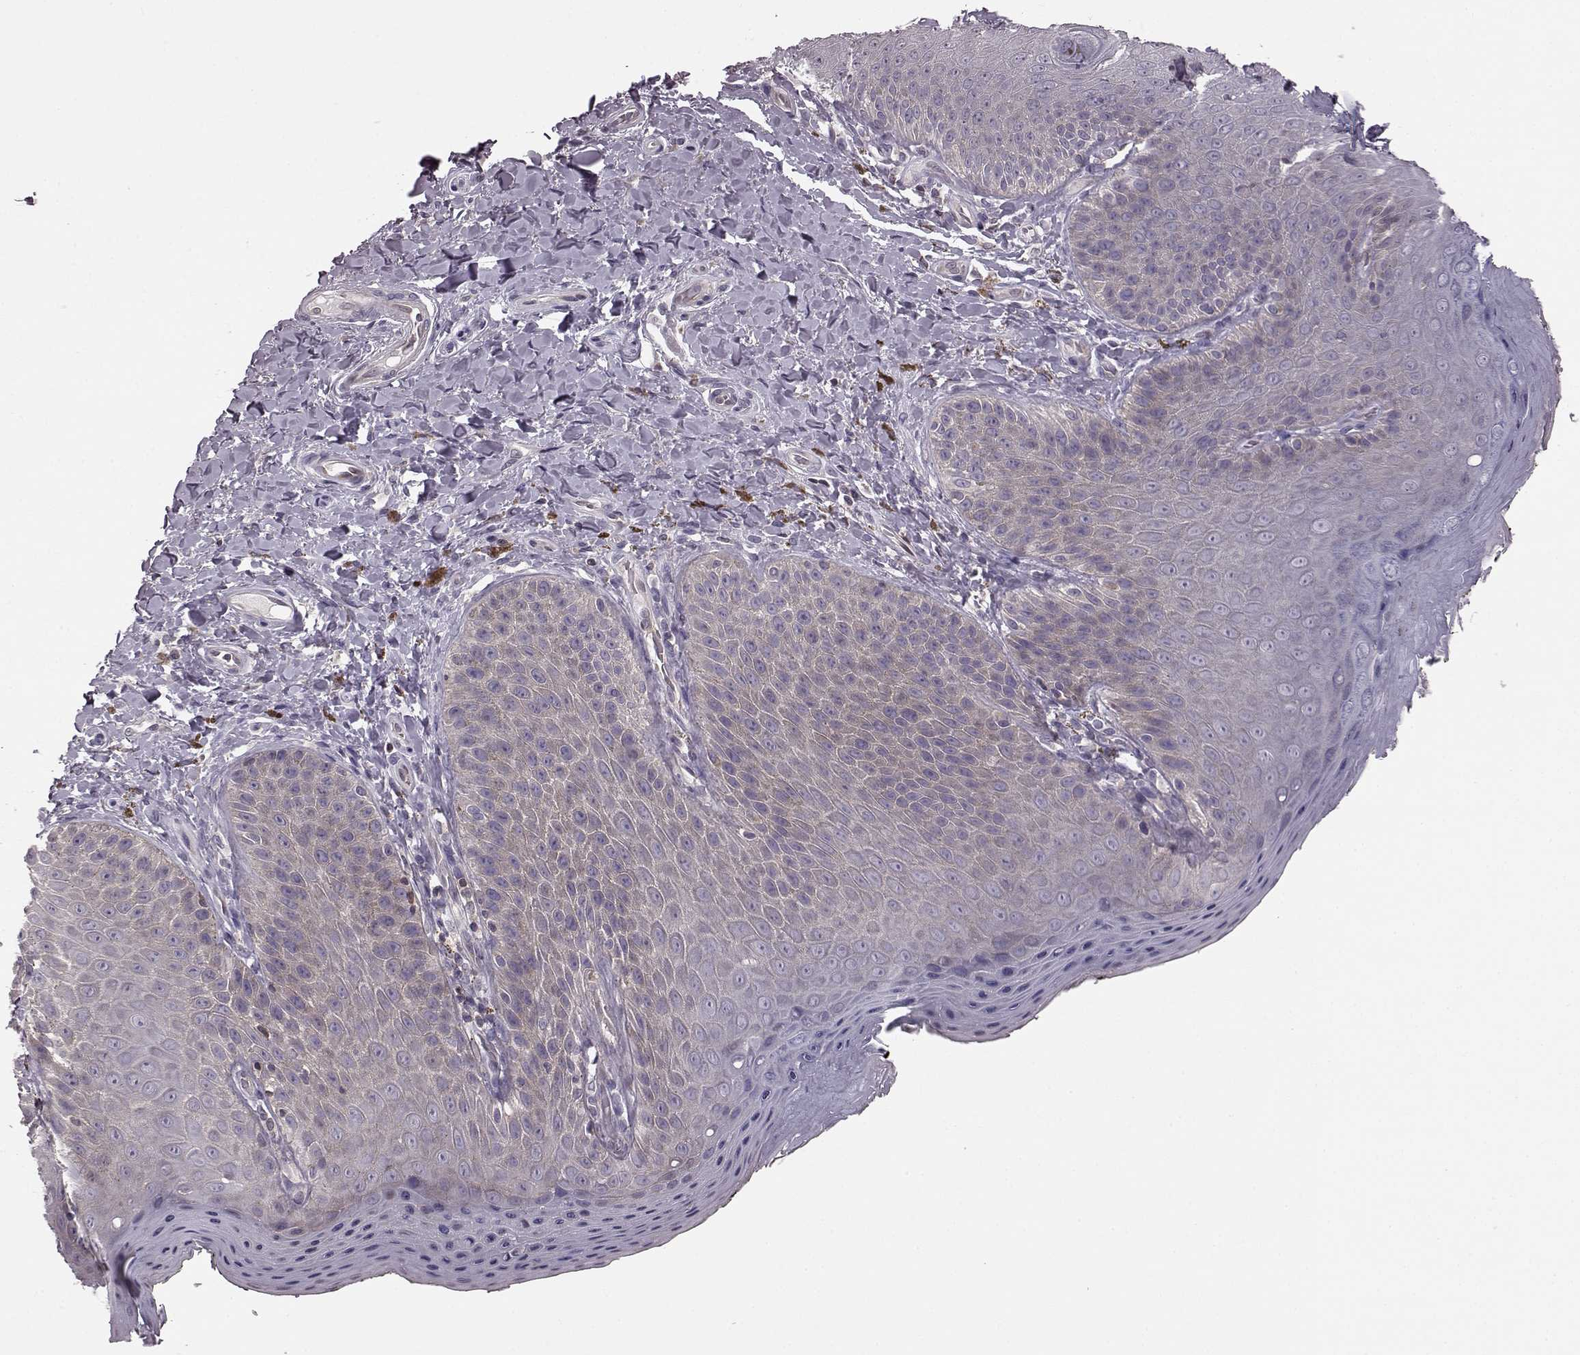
{"staining": {"intensity": "negative", "quantity": "none", "location": "none"}, "tissue": "skin", "cell_type": "Epidermal cells", "image_type": "normal", "snomed": [{"axis": "morphology", "description": "Normal tissue, NOS"}, {"axis": "topography", "description": "Anal"}], "caption": "Protein analysis of normal skin demonstrates no significant positivity in epidermal cells. The staining is performed using DAB brown chromogen with nuclei counter-stained in using hematoxylin.", "gene": "CDC42SE1", "patient": {"sex": "male", "age": 53}}